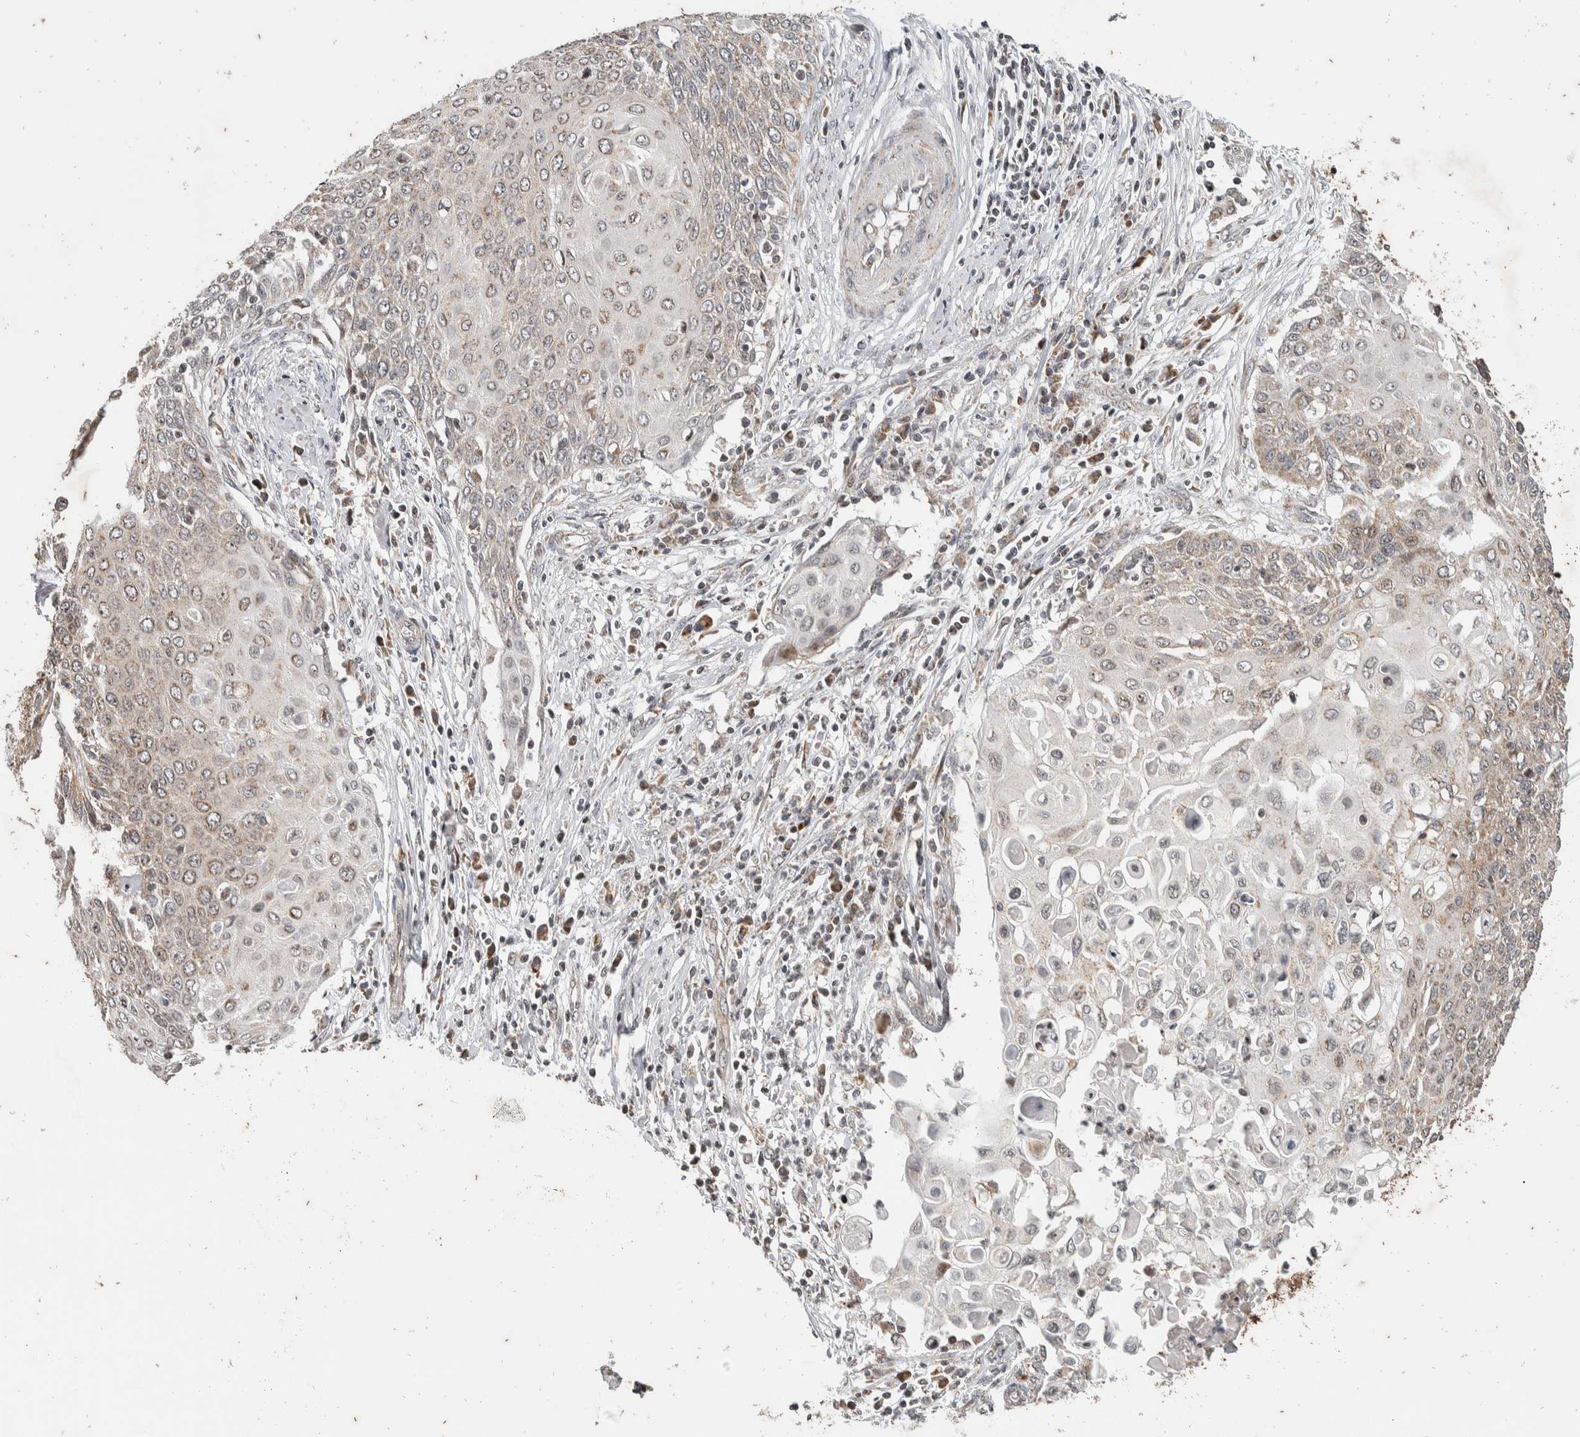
{"staining": {"intensity": "negative", "quantity": "none", "location": "none"}, "tissue": "cervical cancer", "cell_type": "Tumor cells", "image_type": "cancer", "snomed": [{"axis": "morphology", "description": "Squamous cell carcinoma, NOS"}, {"axis": "topography", "description": "Cervix"}], "caption": "Protein analysis of cervical cancer (squamous cell carcinoma) exhibits no significant staining in tumor cells. (Brightfield microscopy of DAB (3,3'-diaminobenzidine) immunohistochemistry (IHC) at high magnification).", "gene": "ATXN7L1", "patient": {"sex": "female", "age": 39}}